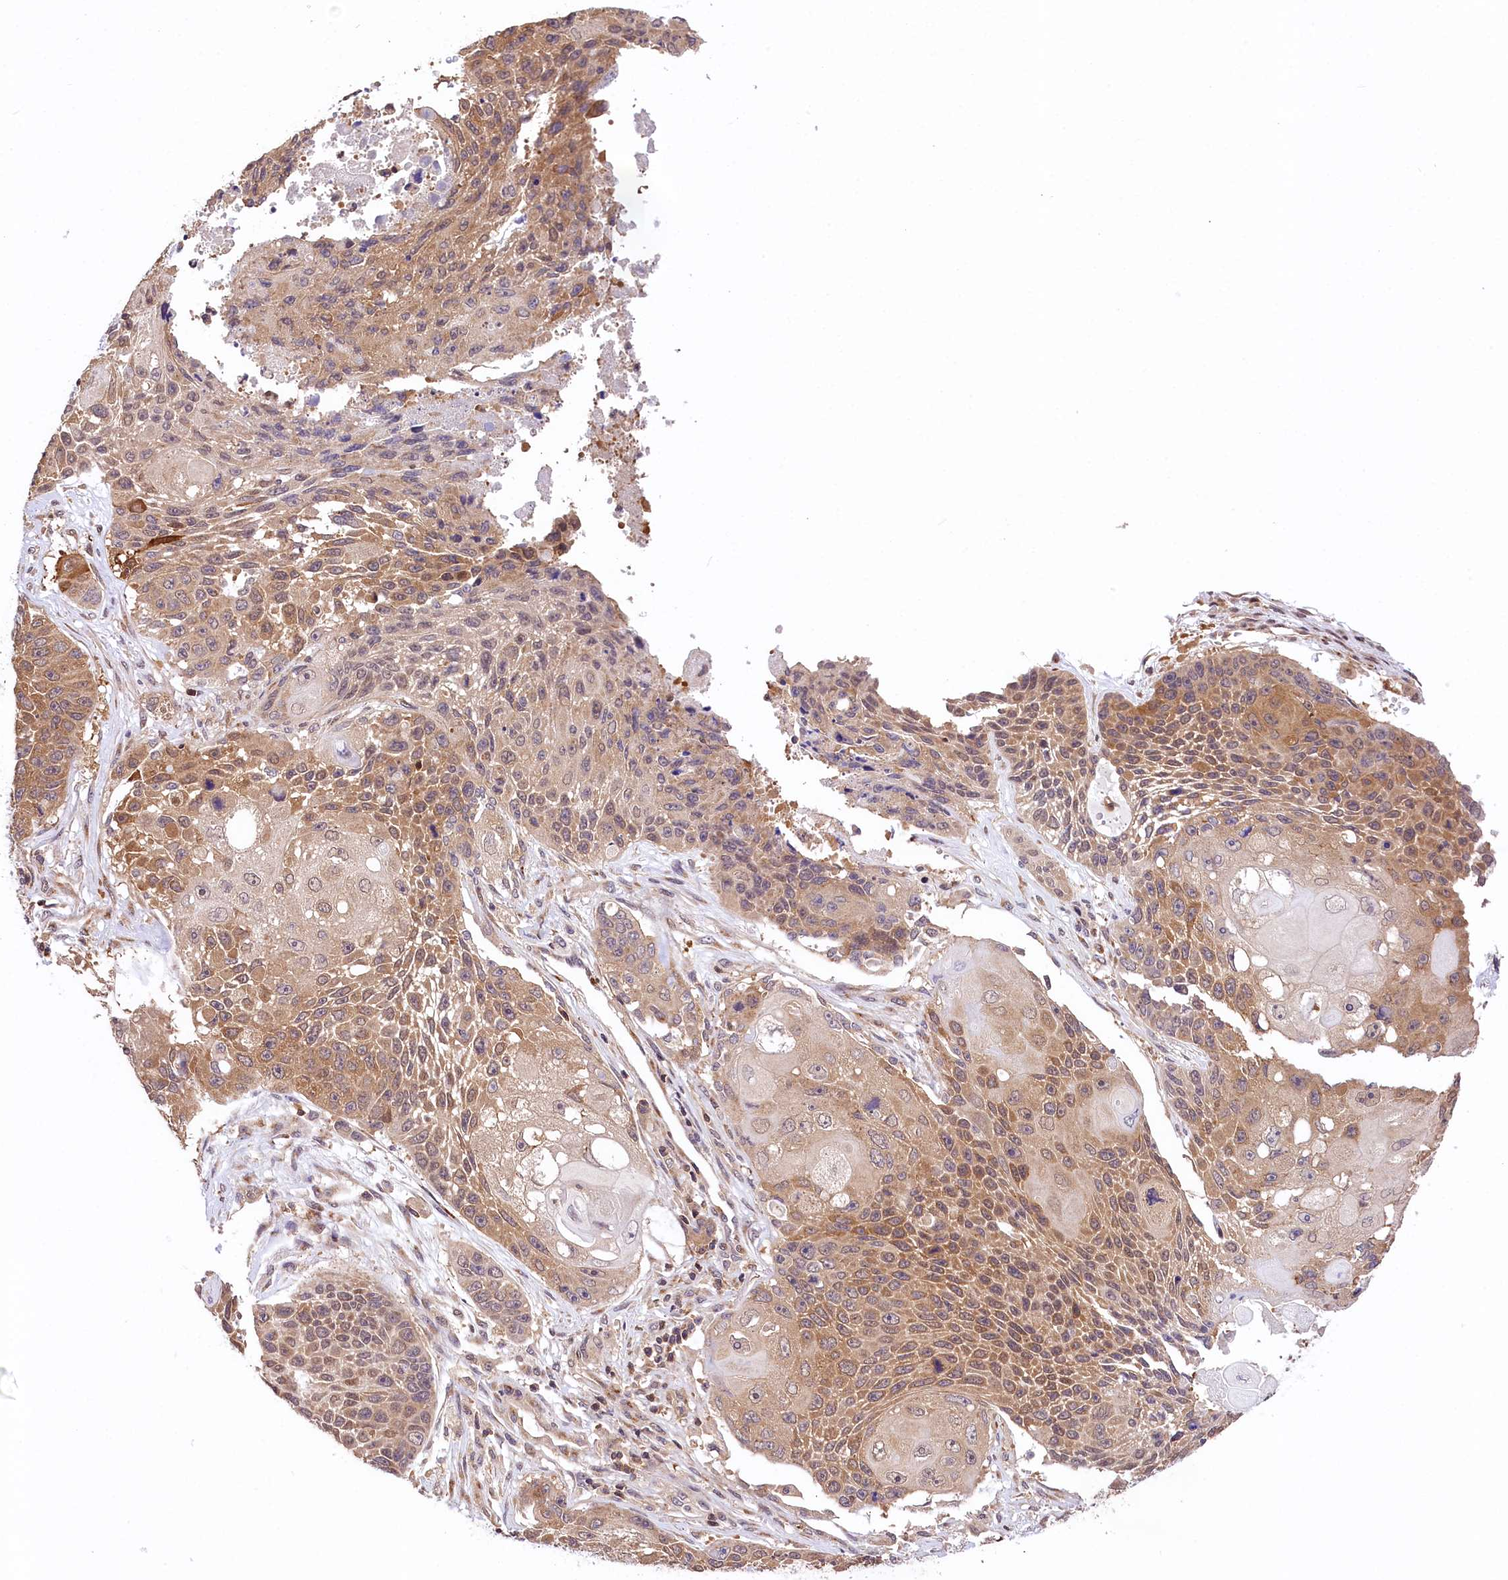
{"staining": {"intensity": "moderate", "quantity": ">75%", "location": "cytoplasmic/membranous"}, "tissue": "lung cancer", "cell_type": "Tumor cells", "image_type": "cancer", "snomed": [{"axis": "morphology", "description": "Squamous cell carcinoma, NOS"}, {"axis": "topography", "description": "Lung"}], "caption": "IHC of human lung squamous cell carcinoma exhibits medium levels of moderate cytoplasmic/membranous staining in about >75% of tumor cells.", "gene": "CHORDC1", "patient": {"sex": "male", "age": 61}}